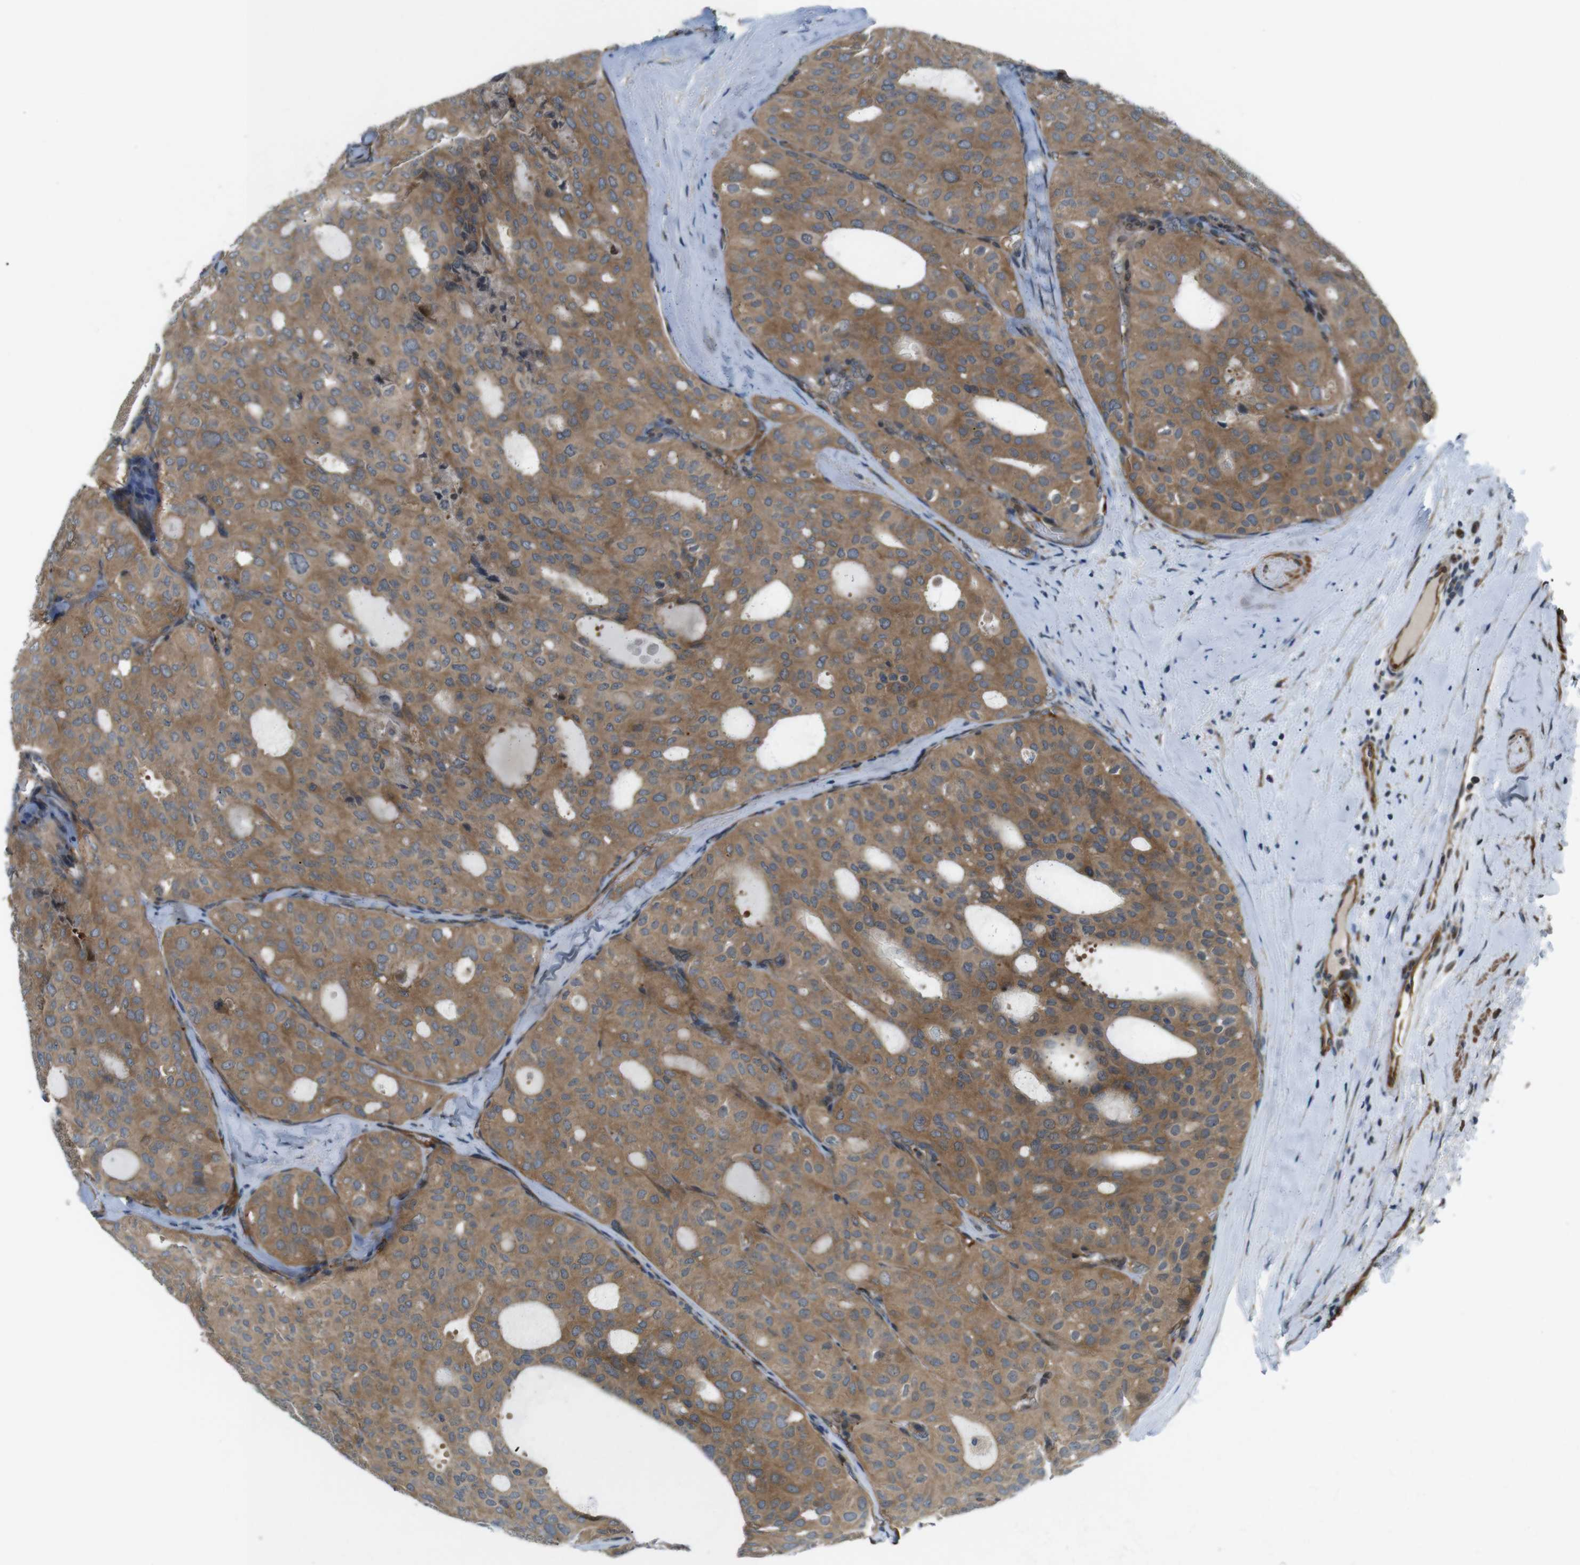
{"staining": {"intensity": "moderate", "quantity": ">75%", "location": "cytoplasmic/membranous"}, "tissue": "thyroid cancer", "cell_type": "Tumor cells", "image_type": "cancer", "snomed": [{"axis": "morphology", "description": "Follicular adenoma carcinoma, NOS"}, {"axis": "topography", "description": "Thyroid gland"}], "caption": "Brown immunohistochemical staining in human follicular adenoma carcinoma (thyroid) shows moderate cytoplasmic/membranous expression in approximately >75% of tumor cells.", "gene": "TSC1", "patient": {"sex": "male", "age": 75}}